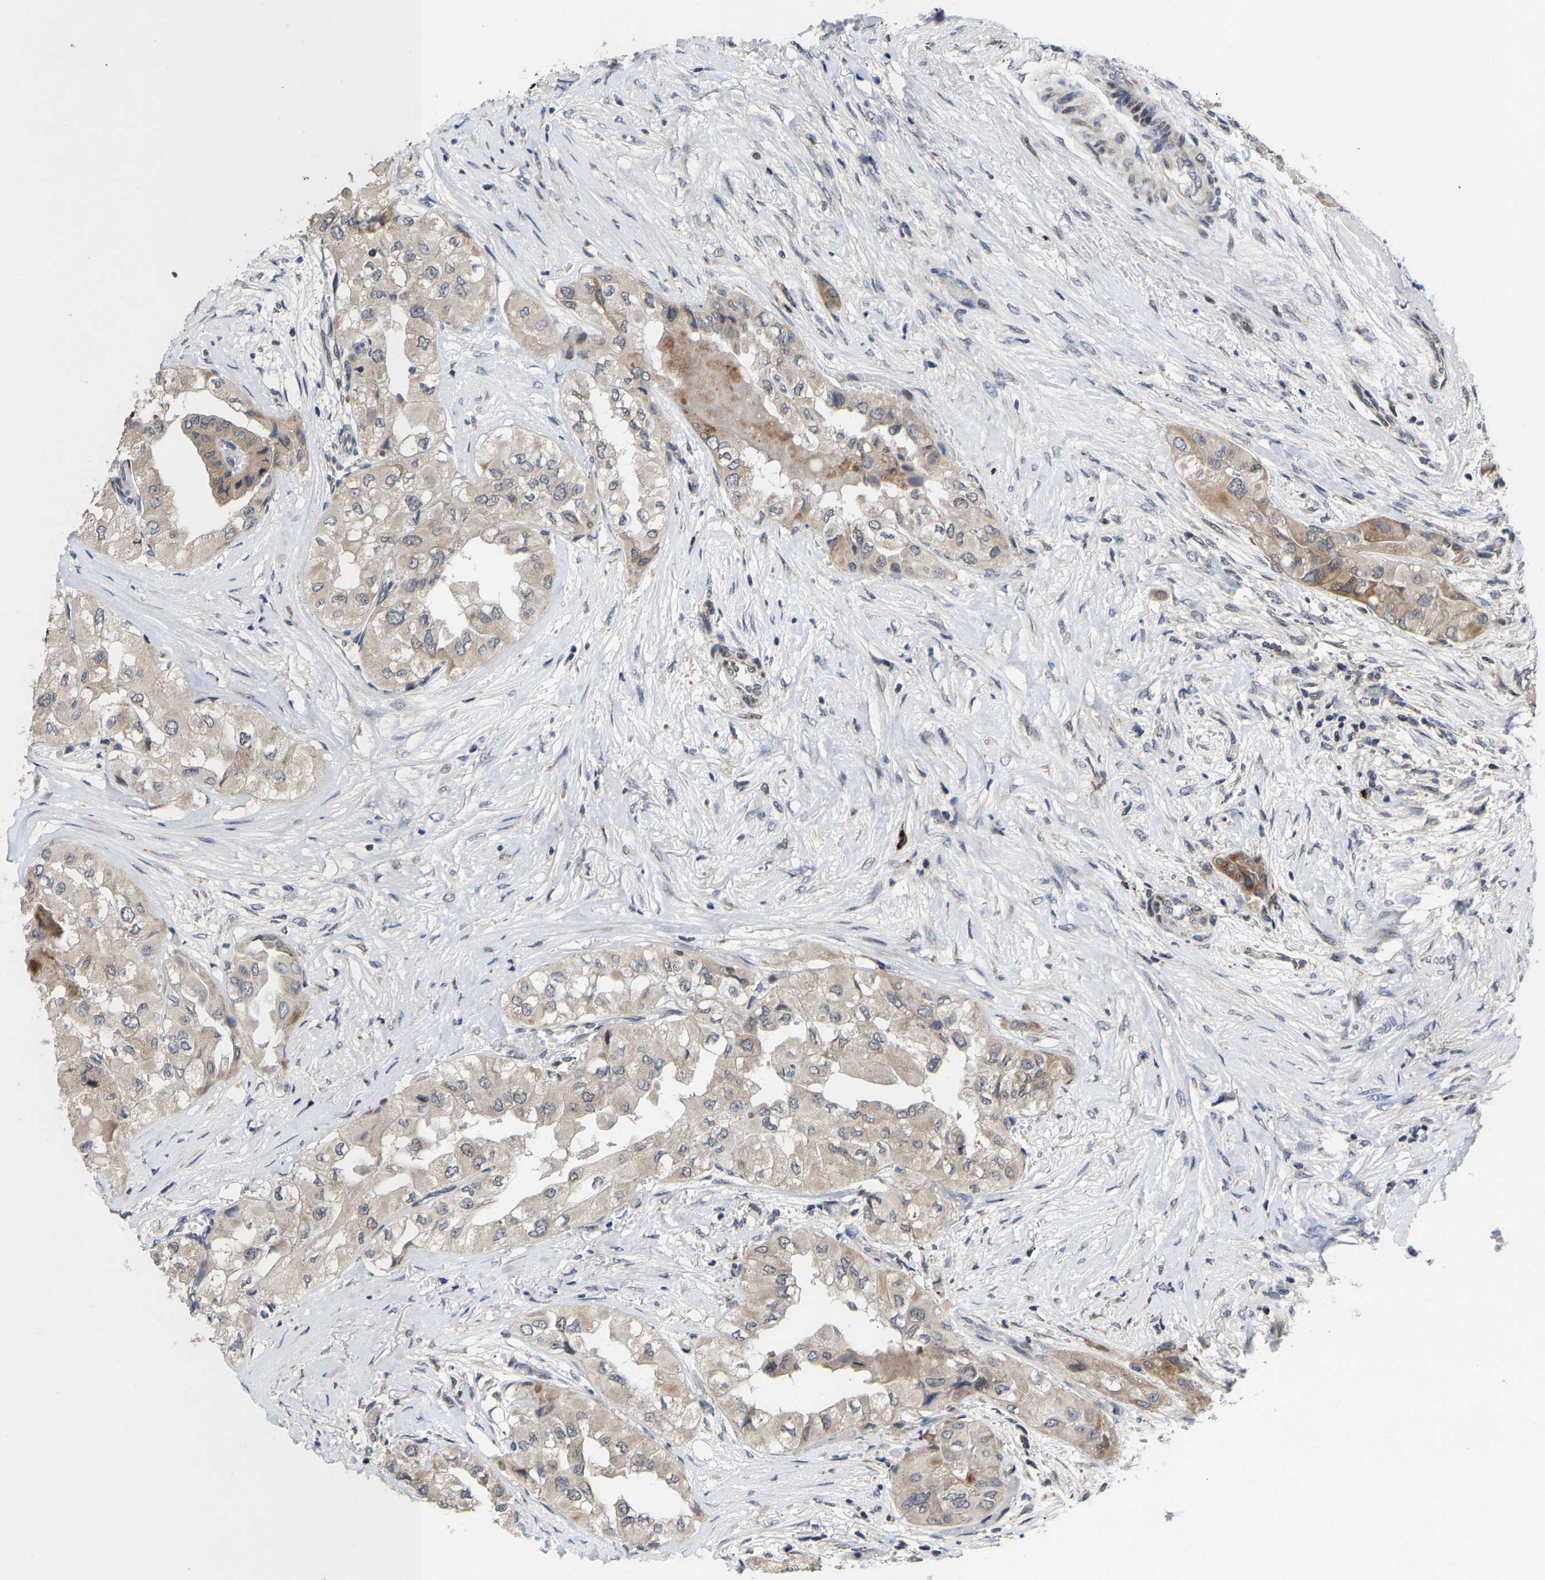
{"staining": {"intensity": "weak", "quantity": "25%-75%", "location": "cytoplasmic/membranous"}, "tissue": "thyroid cancer", "cell_type": "Tumor cells", "image_type": "cancer", "snomed": [{"axis": "morphology", "description": "Papillary adenocarcinoma, NOS"}, {"axis": "topography", "description": "Thyroid gland"}], "caption": "Immunohistochemistry (IHC) (DAB) staining of human thyroid cancer (papillary adenocarcinoma) exhibits weak cytoplasmic/membranous protein expression in about 25%-75% of tumor cells.", "gene": "TDRKH", "patient": {"sex": "female", "age": 59}}